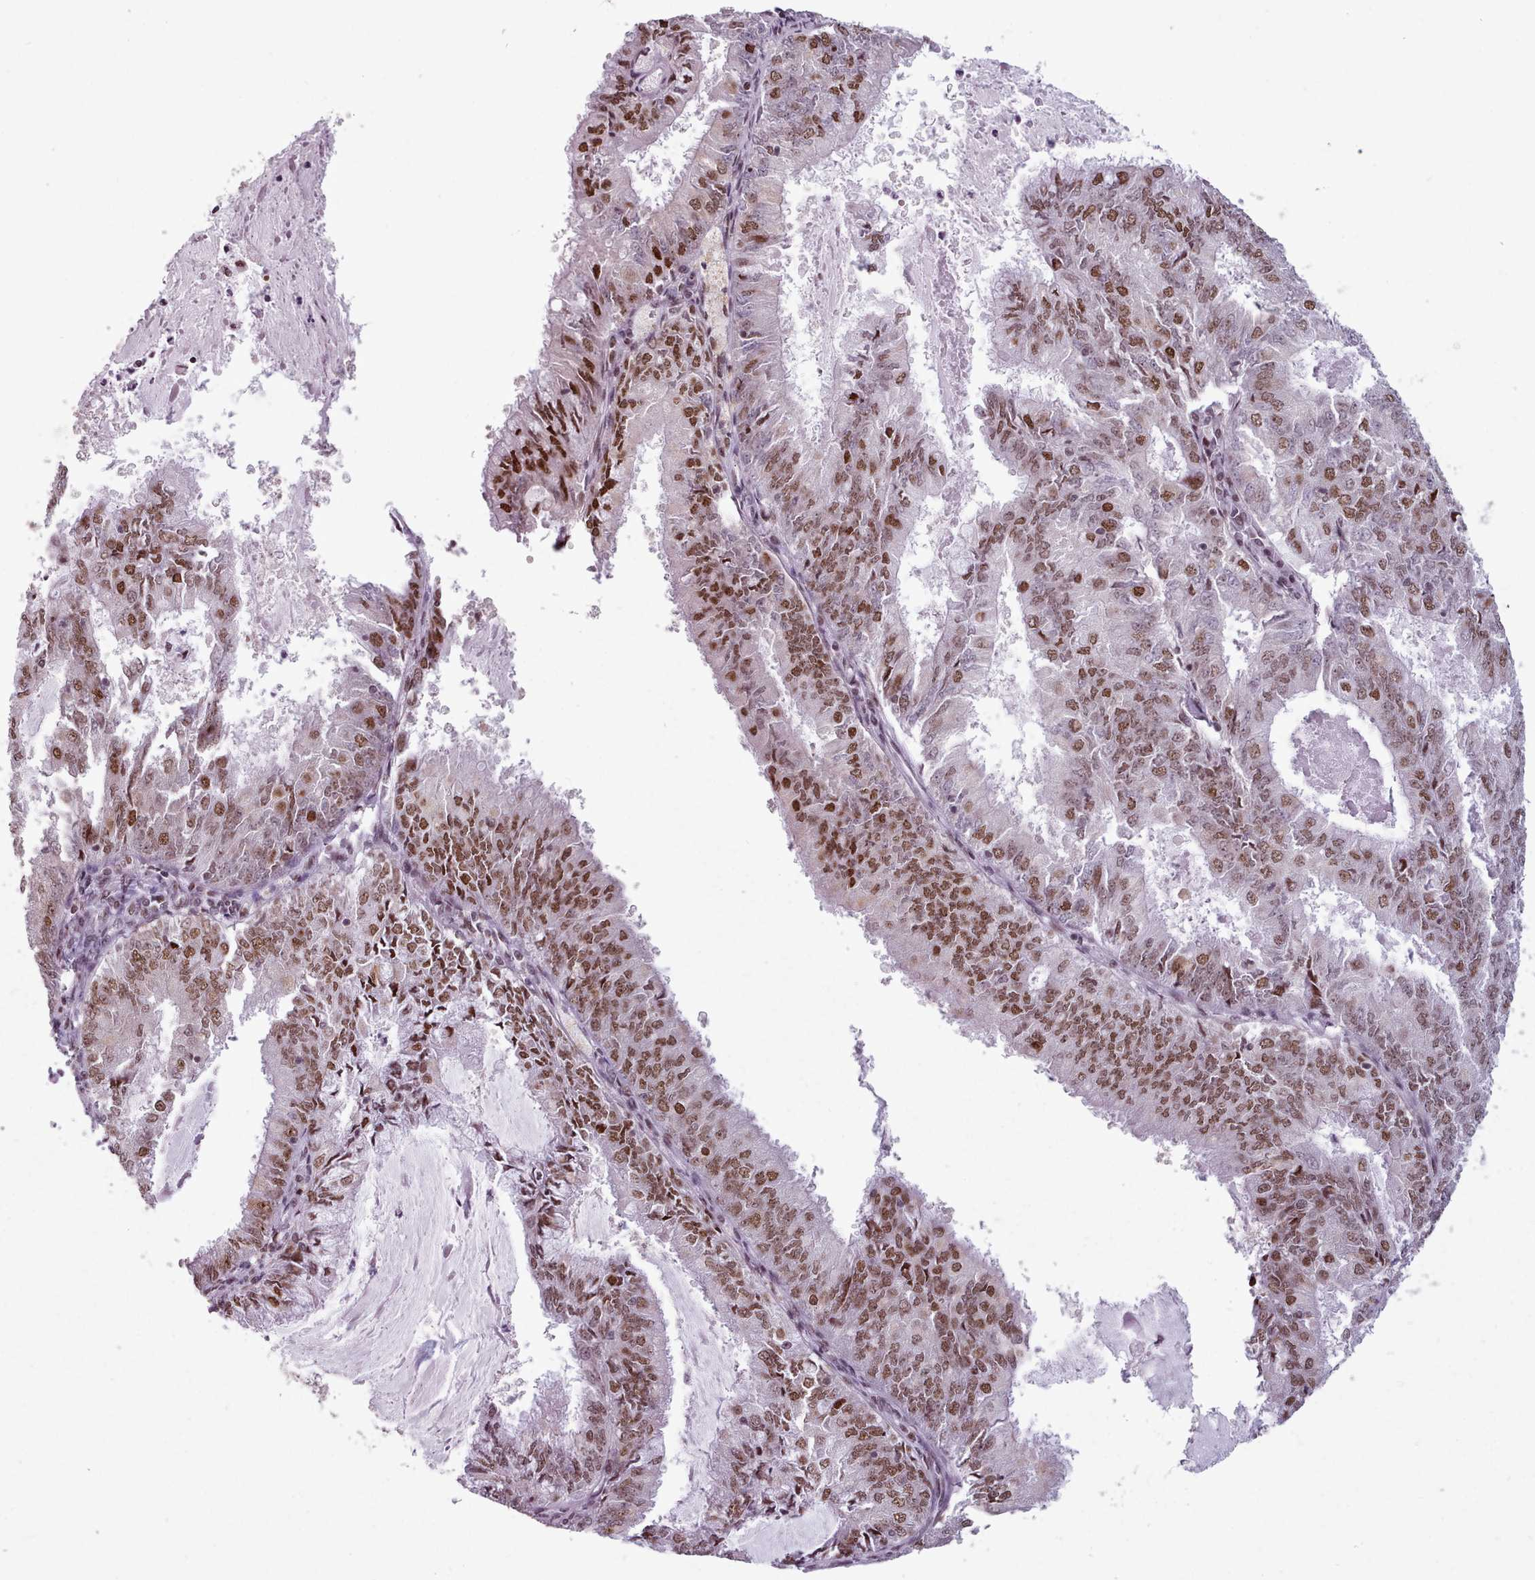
{"staining": {"intensity": "moderate", "quantity": ">75%", "location": "nuclear"}, "tissue": "endometrial cancer", "cell_type": "Tumor cells", "image_type": "cancer", "snomed": [{"axis": "morphology", "description": "Adenocarcinoma, NOS"}, {"axis": "topography", "description": "Endometrium"}], "caption": "Immunohistochemical staining of human endometrial cancer demonstrates moderate nuclear protein positivity in approximately >75% of tumor cells.", "gene": "SRRM1", "patient": {"sex": "female", "age": 57}}